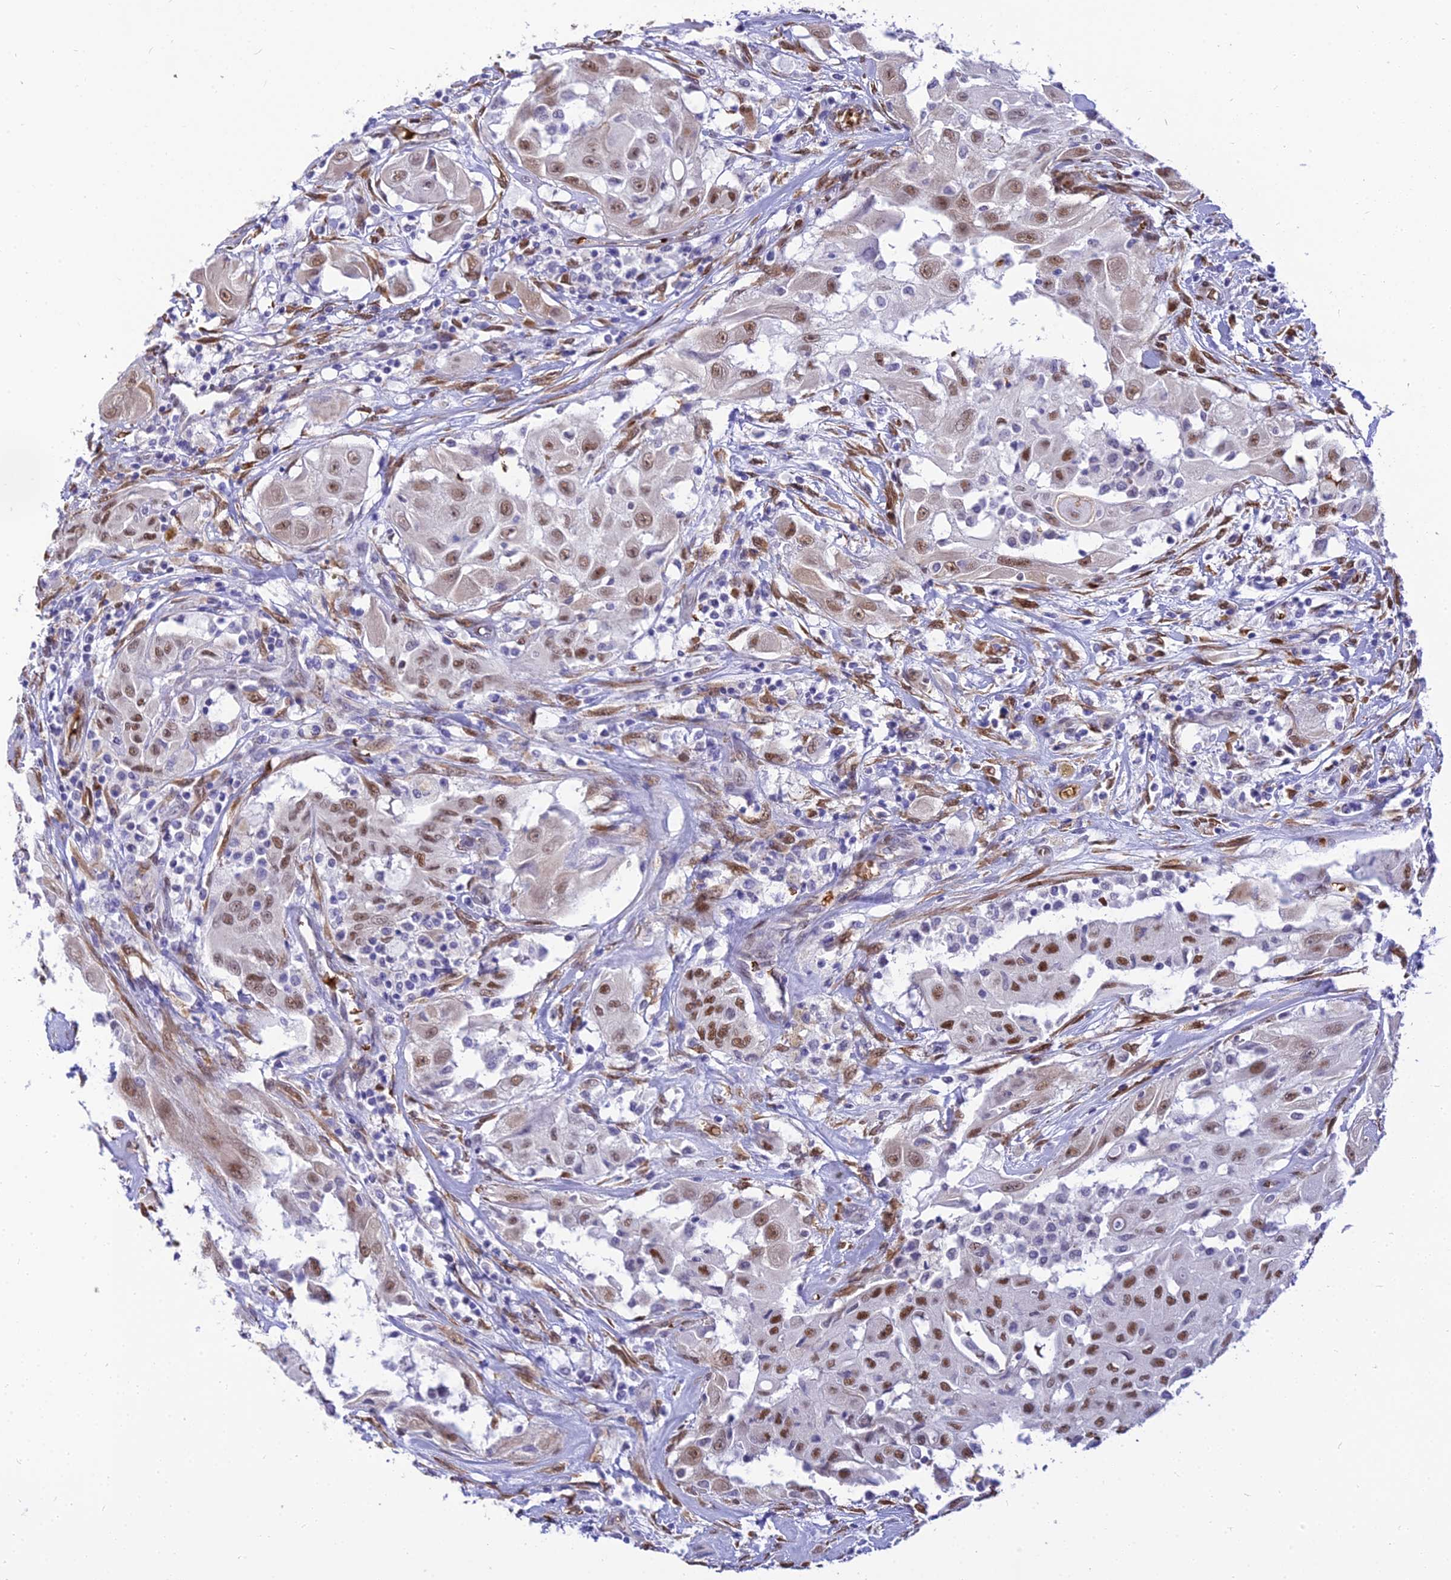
{"staining": {"intensity": "moderate", "quantity": ">75%", "location": "nuclear"}, "tissue": "thyroid cancer", "cell_type": "Tumor cells", "image_type": "cancer", "snomed": [{"axis": "morphology", "description": "Papillary adenocarcinoma, NOS"}, {"axis": "topography", "description": "Thyroid gland"}], "caption": "High-power microscopy captured an immunohistochemistry histopathology image of thyroid papillary adenocarcinoma, revealing moderate nuclear staining in approximately >75% of tumor cells.", "gene": "BCL9", "patient": {"sex": "female", "age": 59}}